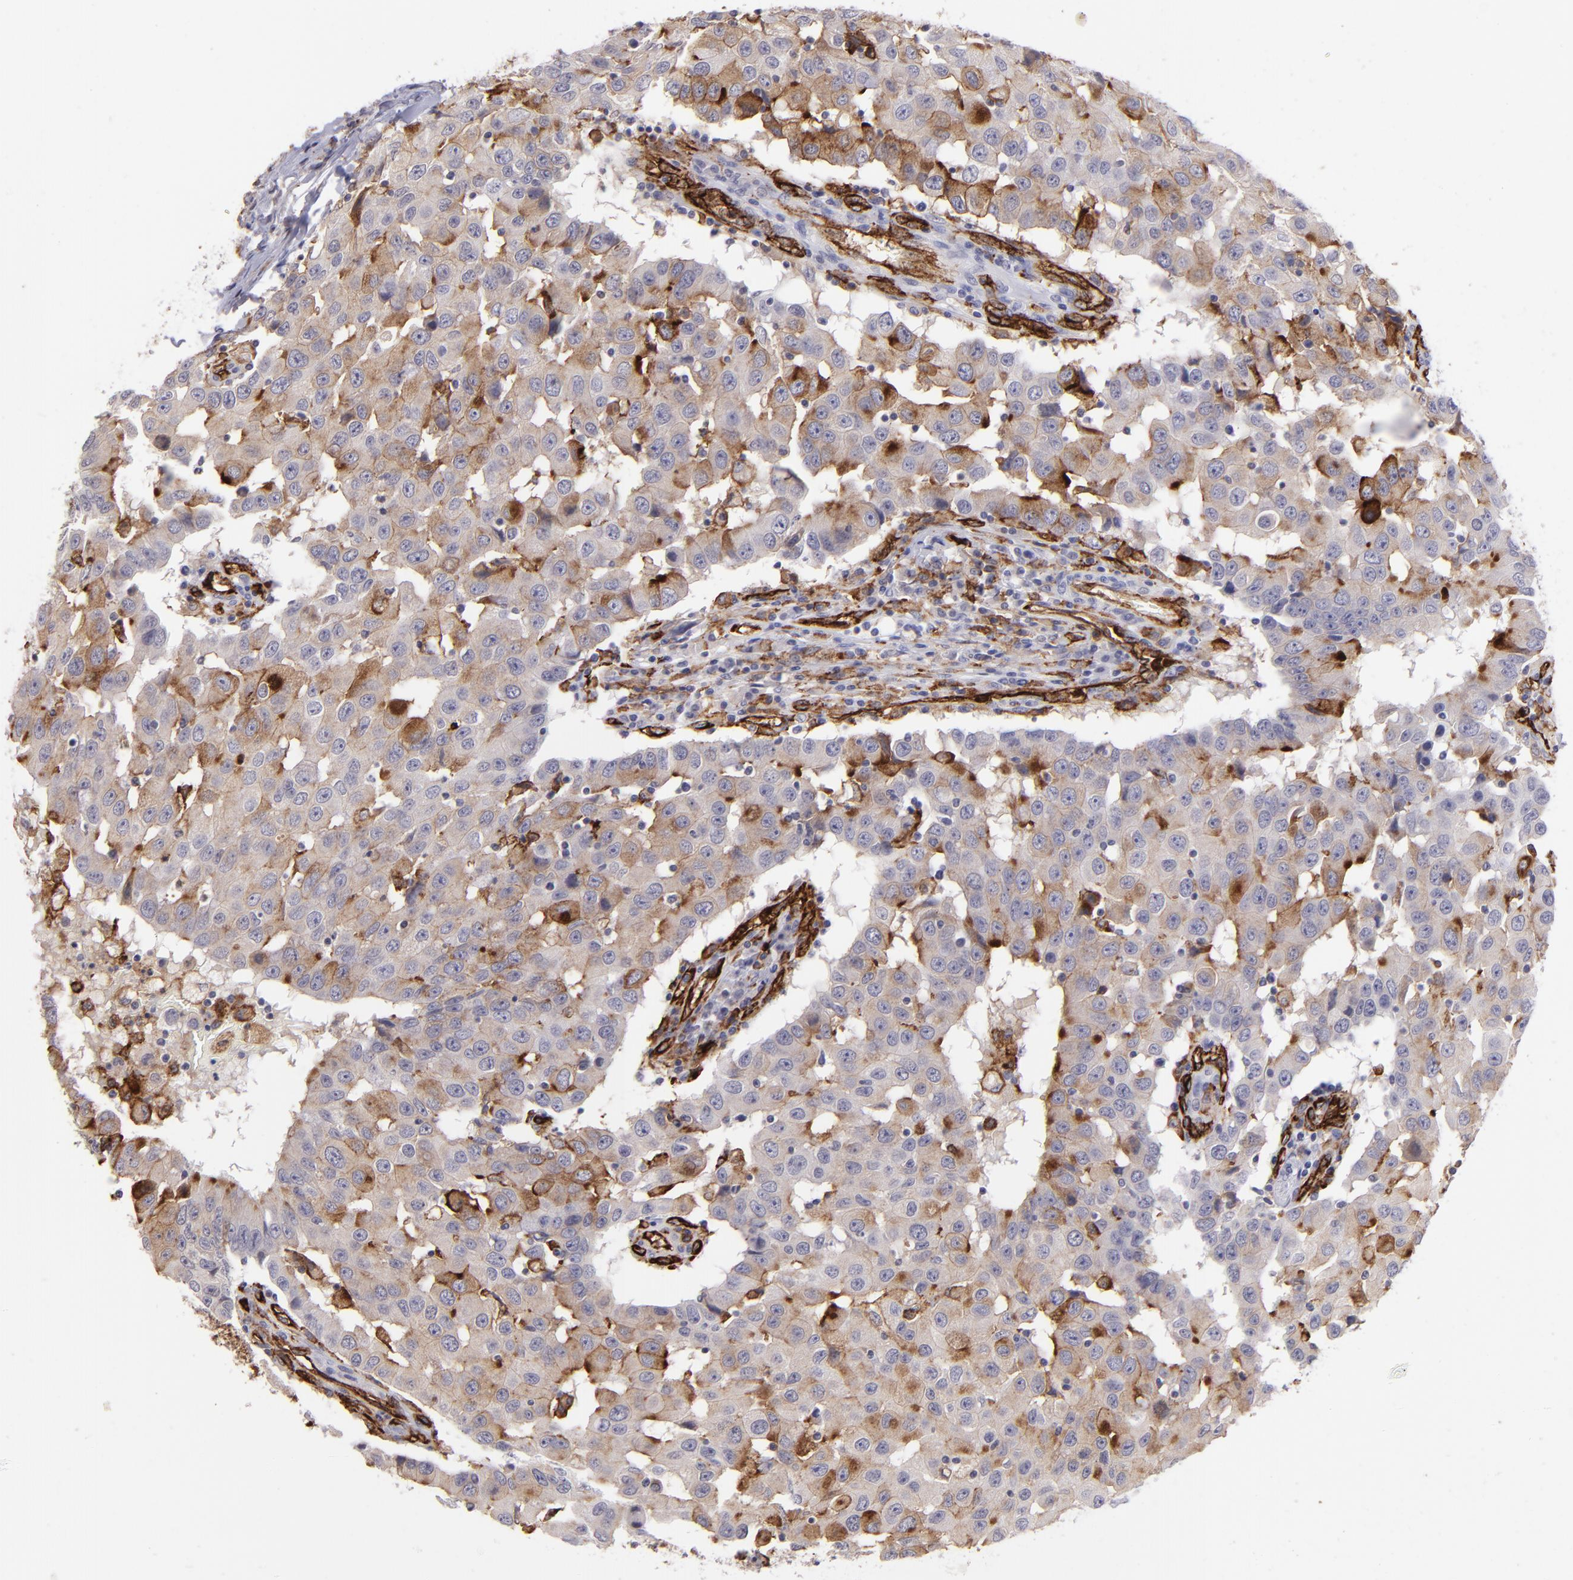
{"staining": {"intensity": "weak", "quantity": "25%-75%", "location": "cytoplasmic/membranous"}, "tissue": "breast cancer", "cell_type": "Tumor cells", "image_type": "cancer", "snomed": [{"axis": "morphology", "description": "Duct carcinoma"}, {"axis": "topography", "description": "Breast"}], "caption": "Protein staining of breast cancer tissue reveals weak cytoplasmic/membranous staining in approximately 25%-75% of tumor cells. (DAB IHC with brightfield microscopy, high magnification).", "gene": "DYSF", "patient": {"sex": "female", "age": 27}}